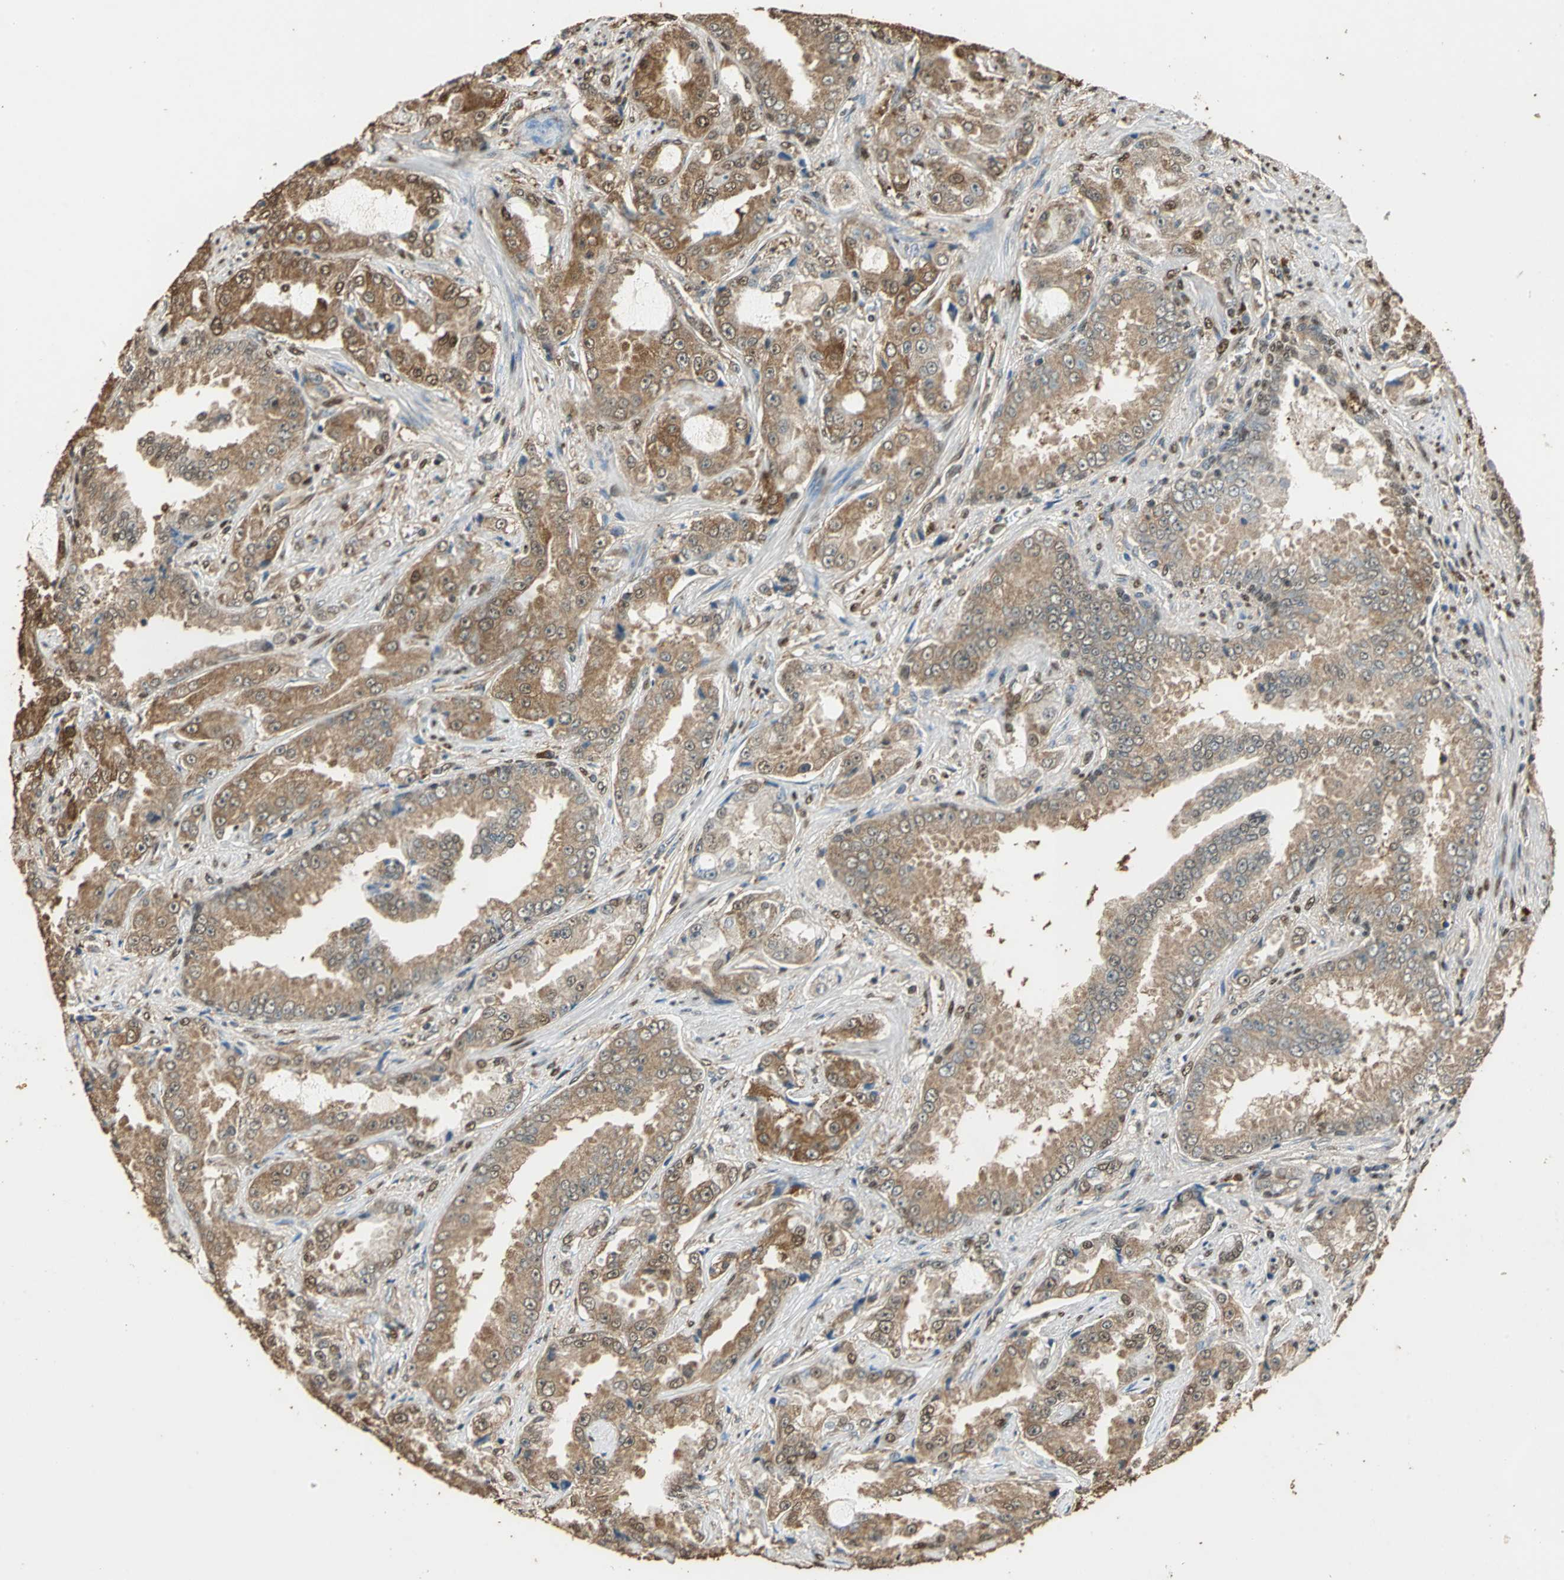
{"staining": {"intensity": "moderate", "quantity": ">75%", "location": "cytoplasmic/membranous"}, "tissue": "prostate cancer", "cell_type": "Tumor cells", "image_type": "cancer", "snomed": [{"axis": "morphology", "description": "Adenocarcinoma, High grade"}, {"axis": "topography", "description": "Prostate"}], "caption": "Human prostate cancer stained with a brown dye shows moderate cytoplasmic/membranous positive staining in approximately >75% of tumor cells.", "gene": "GAPDH", "patient": {"sex": "male", "age": 73}}